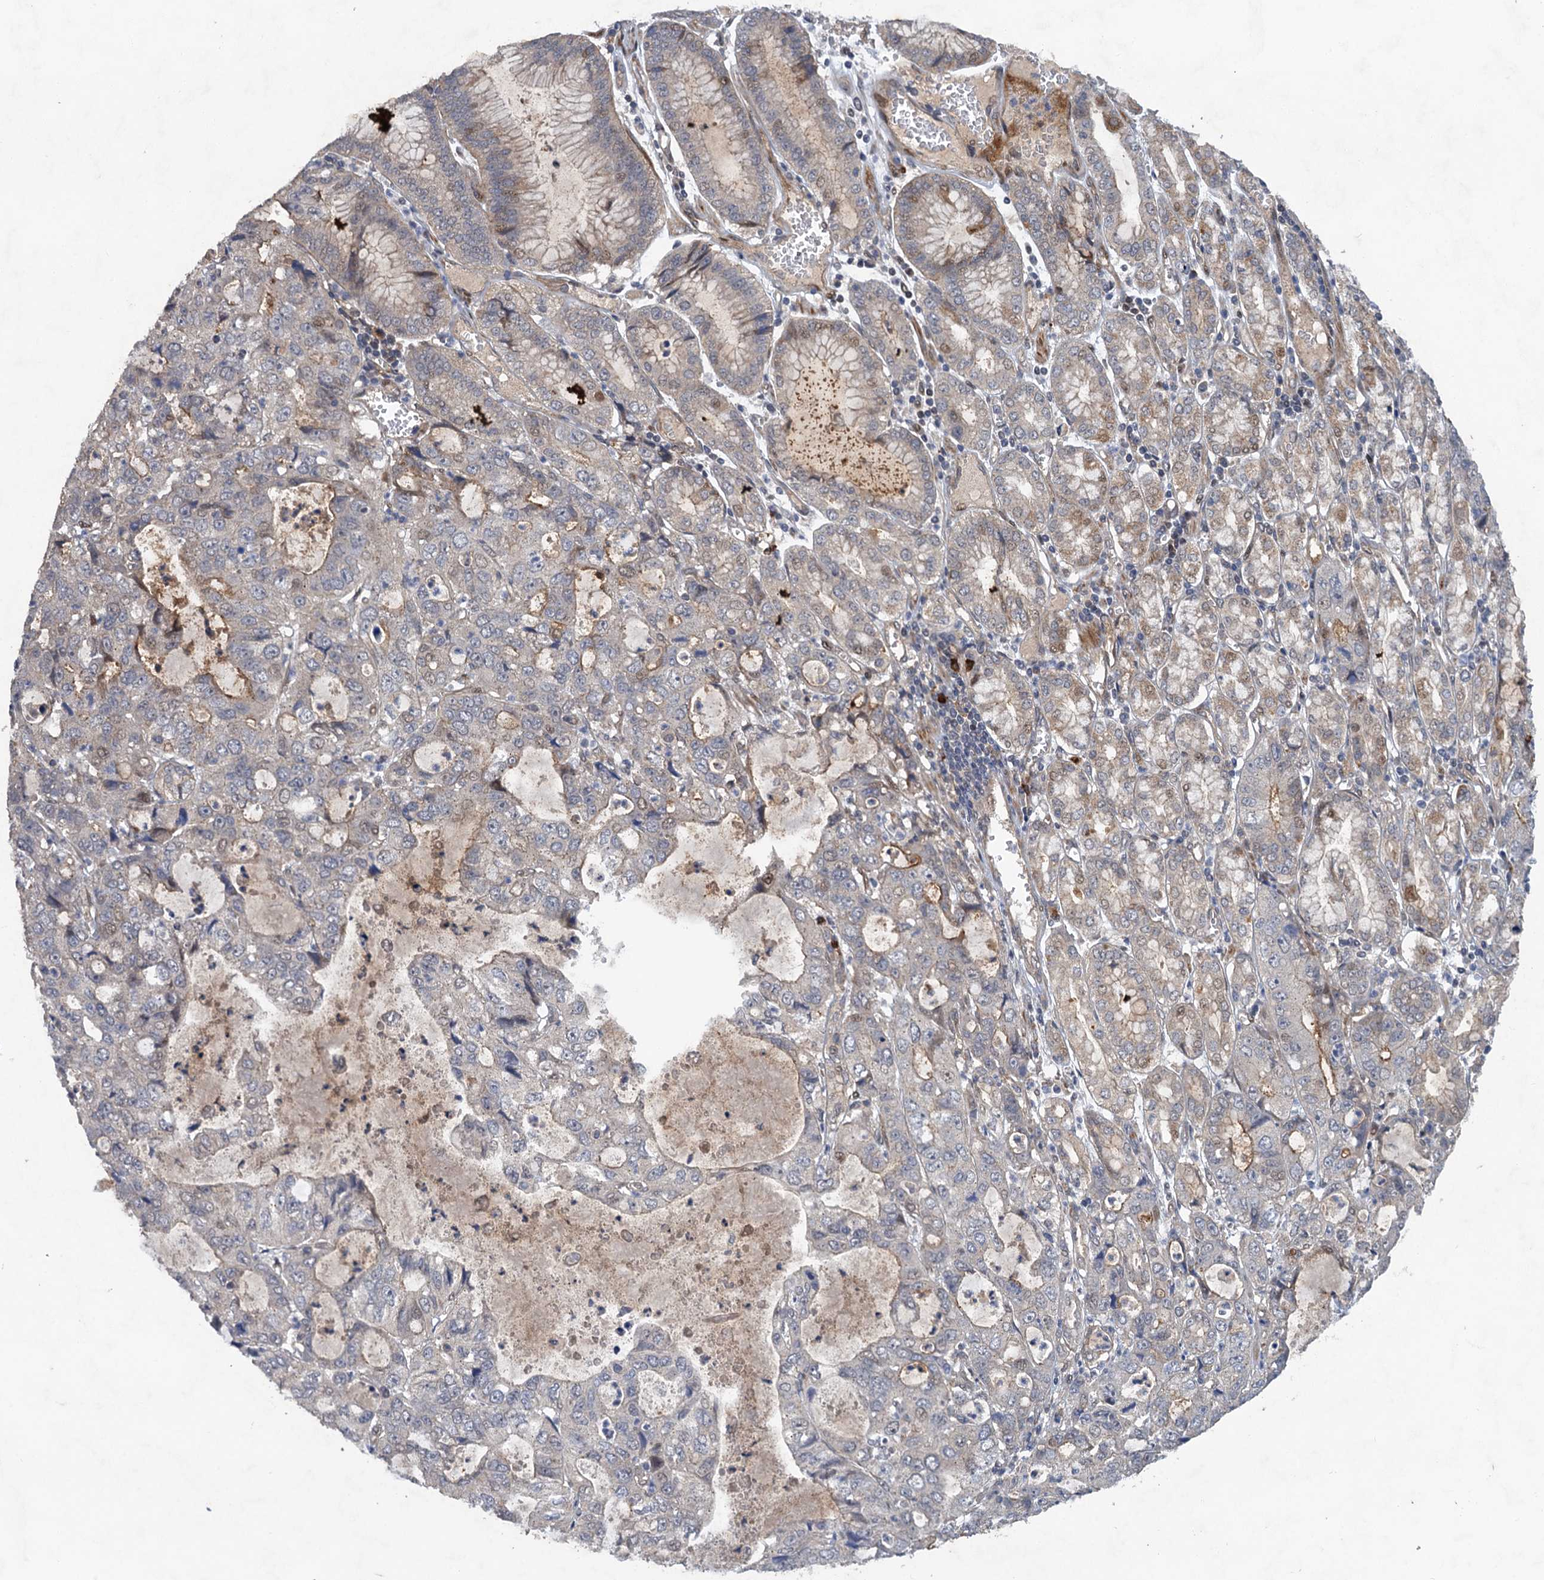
{"staining": {"intensity": "negative", "quantity": "none", "location": "none"}, "tissue": "stomach cancer", "cell_type": "Tumor cells", "image_type": "cancer", "snomed": [{"axis": "morphology", "description": "Adenocarcinoma, NOS"}, {"axis": "topography", "description": "Stomach, upper"}], "caption": "Human stomach cancer stained for a protein using immunohistochemistry exhibits no expression in tumor cells.", "gene": "NUDT22", "patient": {"sex": "female", "age": 52}}